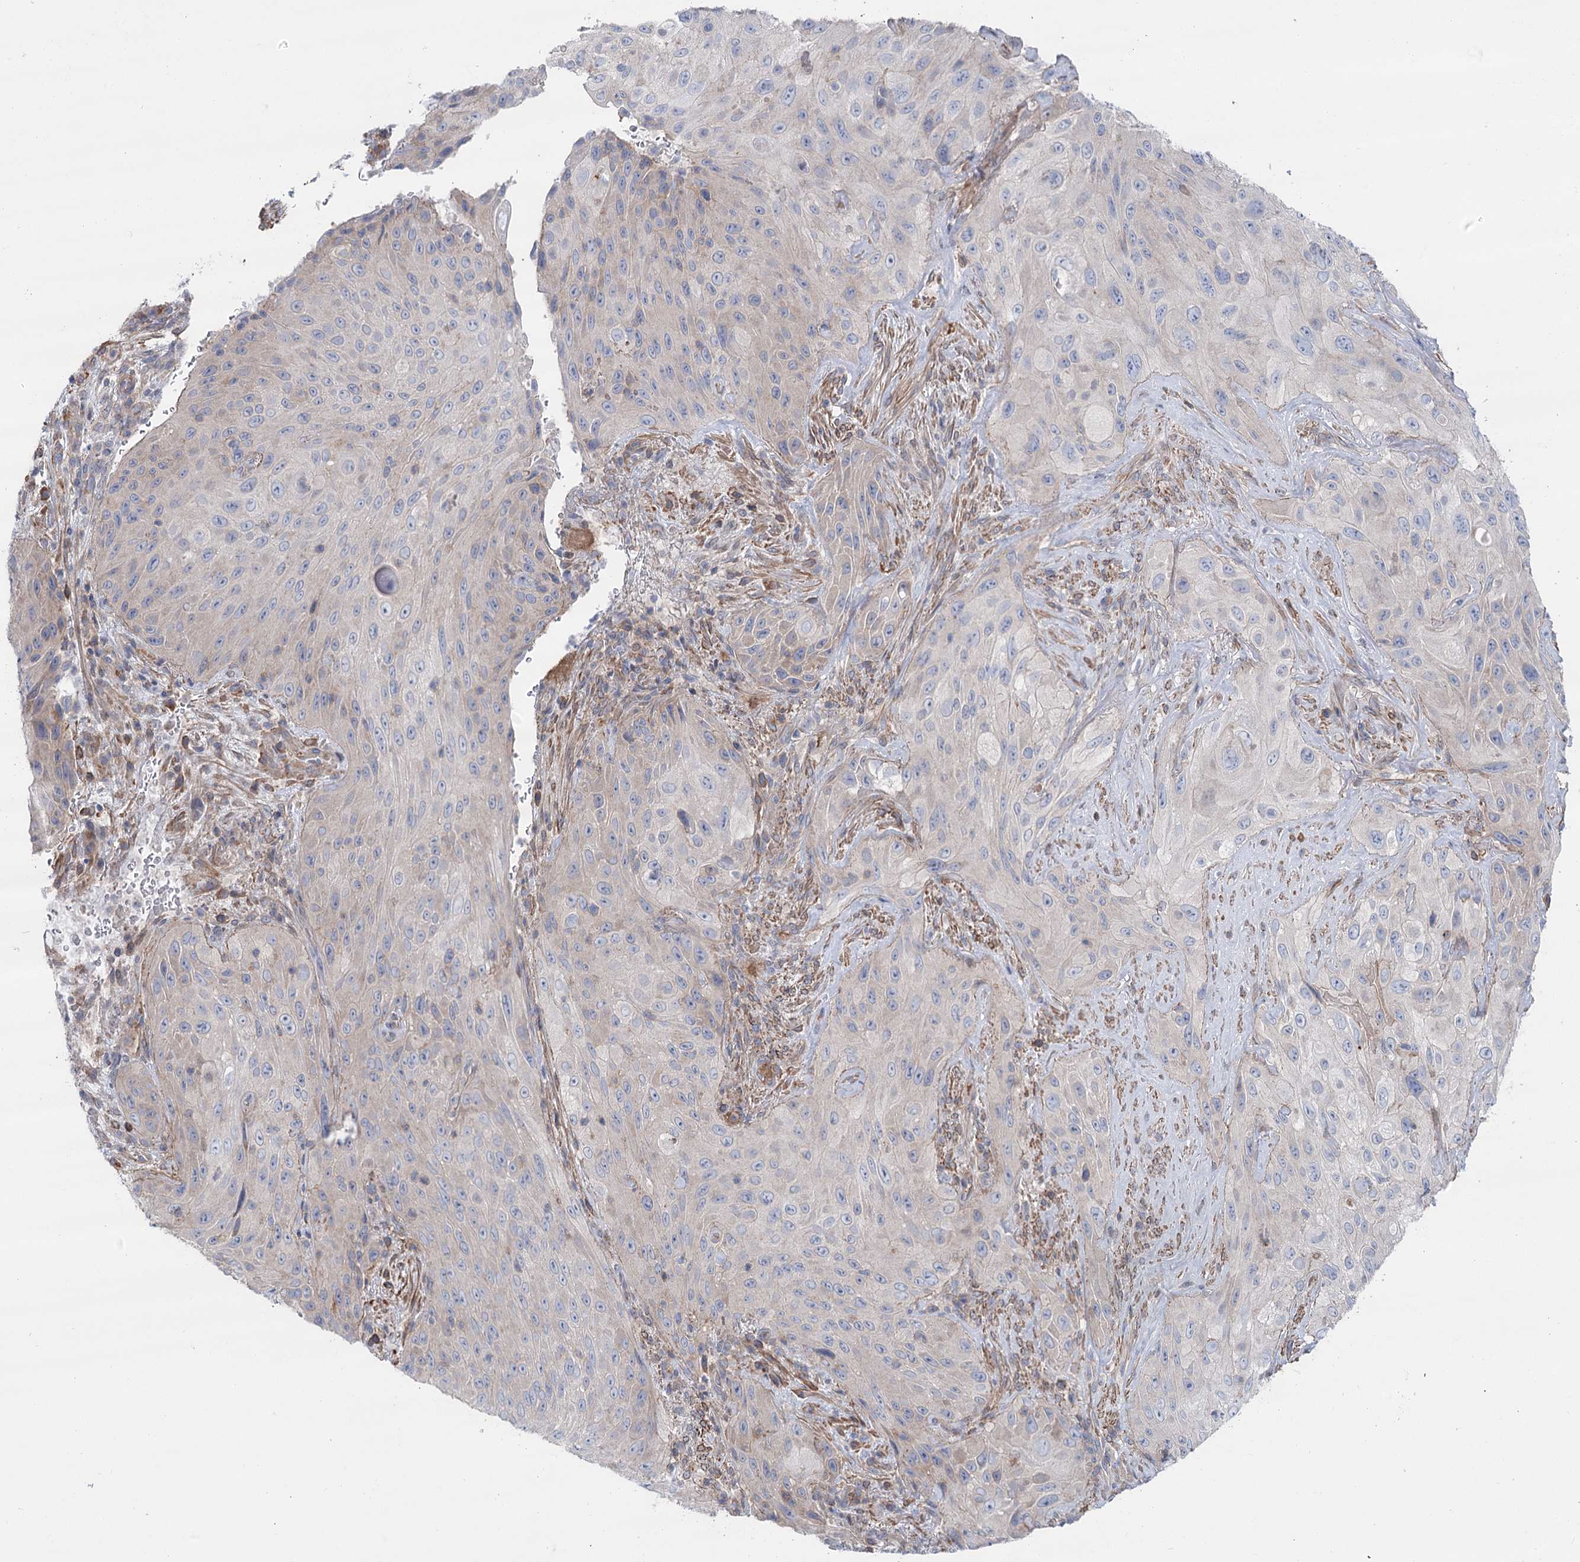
{"staining": {"intensity": "negative", "quantity": "none", "location": "none"}, "tissue": "cervical cancer", "cell_type": "Tumor cells", "image_type": "cancer", "snomed": [{"axis": "morphology", "description": "Squamous cell carcinoma, NOS"}, {"axis": "topography", "description": "Cervix"}], "caption": "Immunohistochemistry micrograph of human cervical cancer (squamous cell carcinoma) stained for a protein (brown), which reveals no expression in tumor cells. The staining is performed using DAB (3,3'-diaminobenzidine) brown chromogen with nuclei counter-stained in using hematoxylin.", "gene": "LARP1B", "patient": {"sex": "female", "age": 42}}